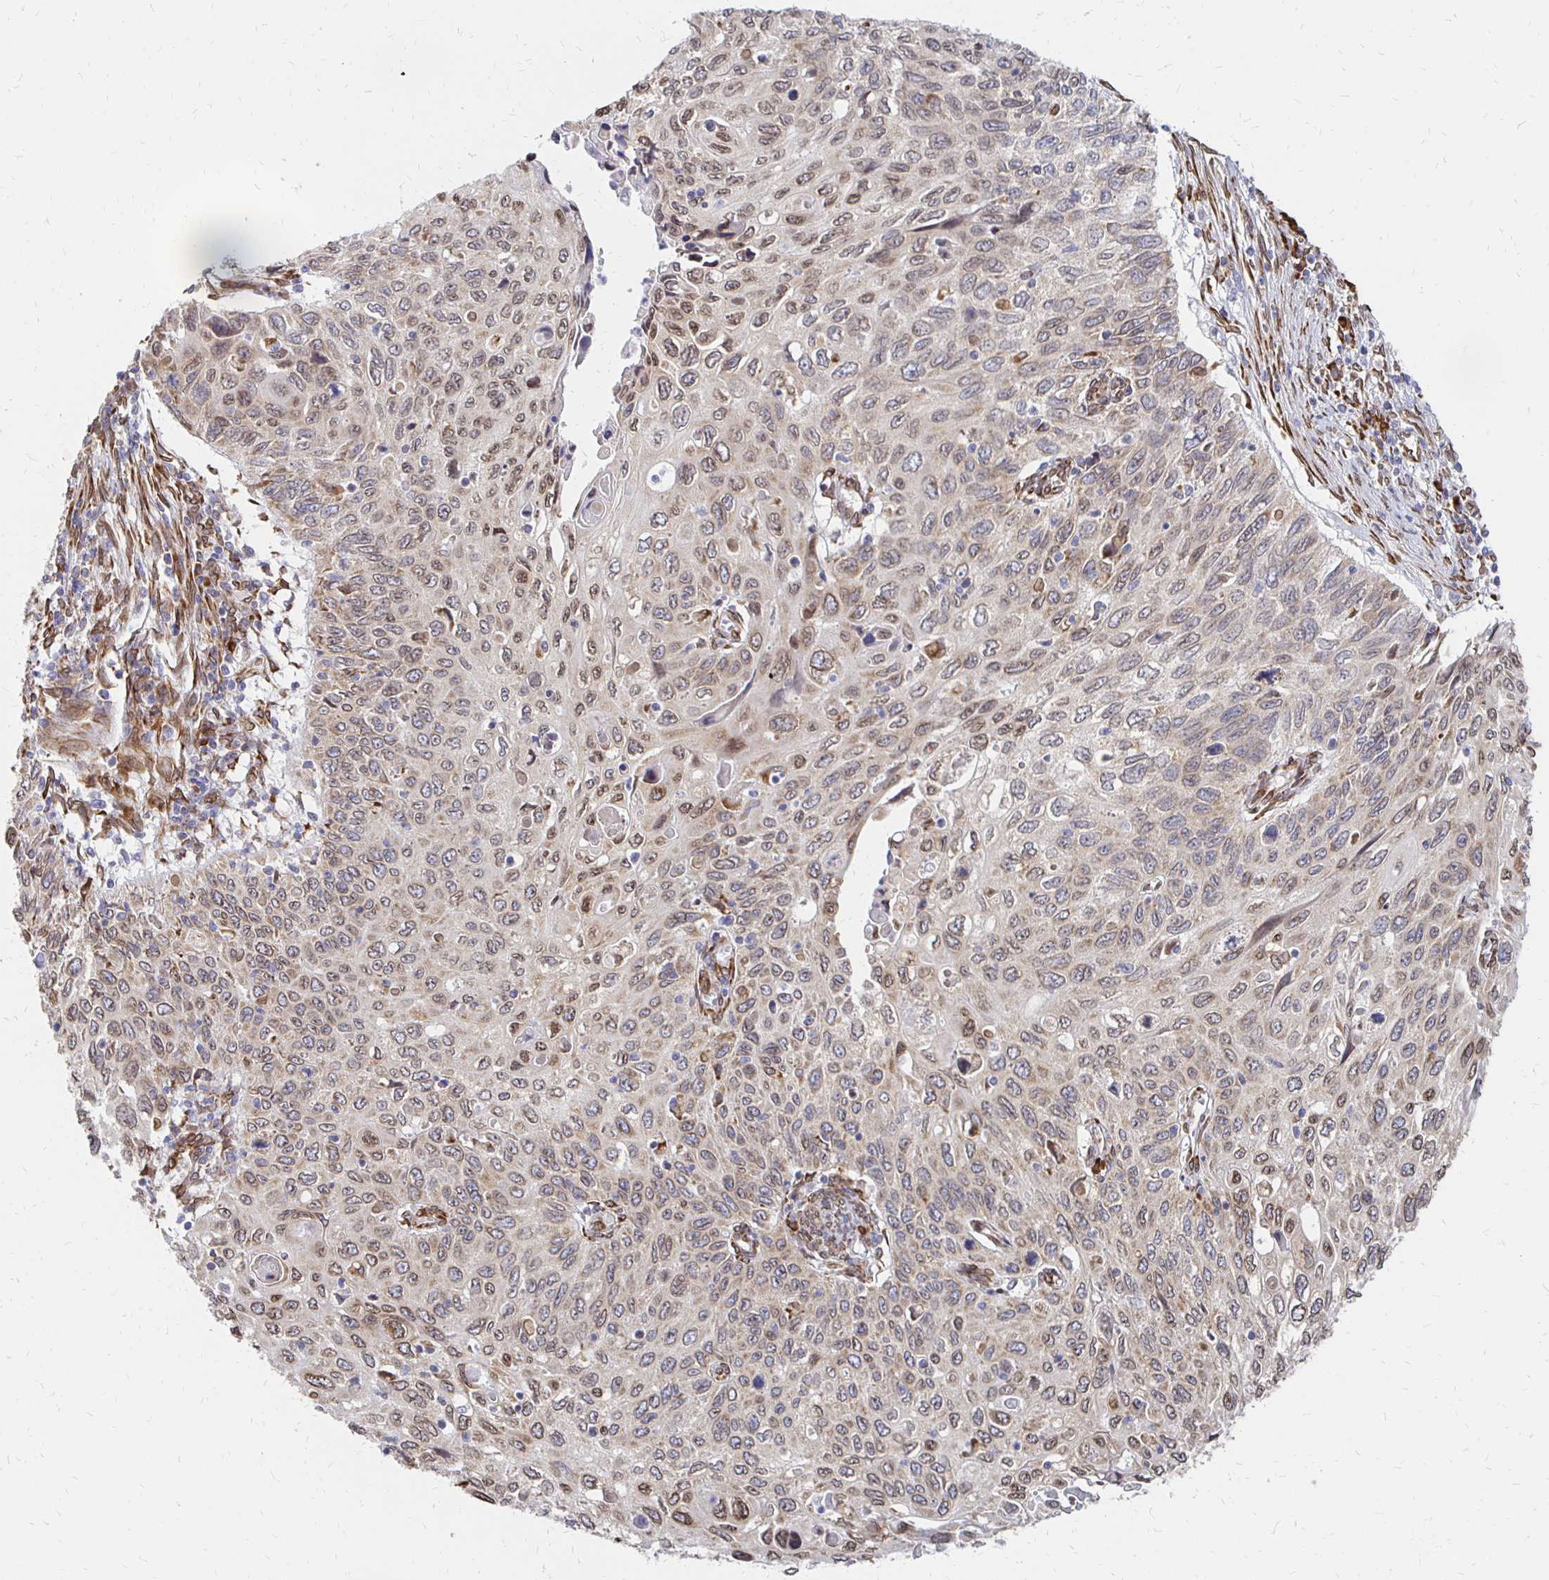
{"staining": {"intensity": "moderate", "quantity": "25%-75%", "location": "cytoplasmic/membranous,nuclear"}, "tissue": "cervical cancer", "cell_type": "Tumor cells", "image_type": "cancer", "snomed": [{"axis": "morphology", "description": "Squamous cell carcinoma, NOS"}, {"axis": "topography", "description": "Cervix"}], "caption": "Protein expression analysis of squamous cell carcinoma (cervical) reveals moderate cytoplasmic/membranous and nuclear expression in approximately 25%-75% of tumor cells.", "gene": "PELI3", "patient": {"sex": "female", "age": 70}}